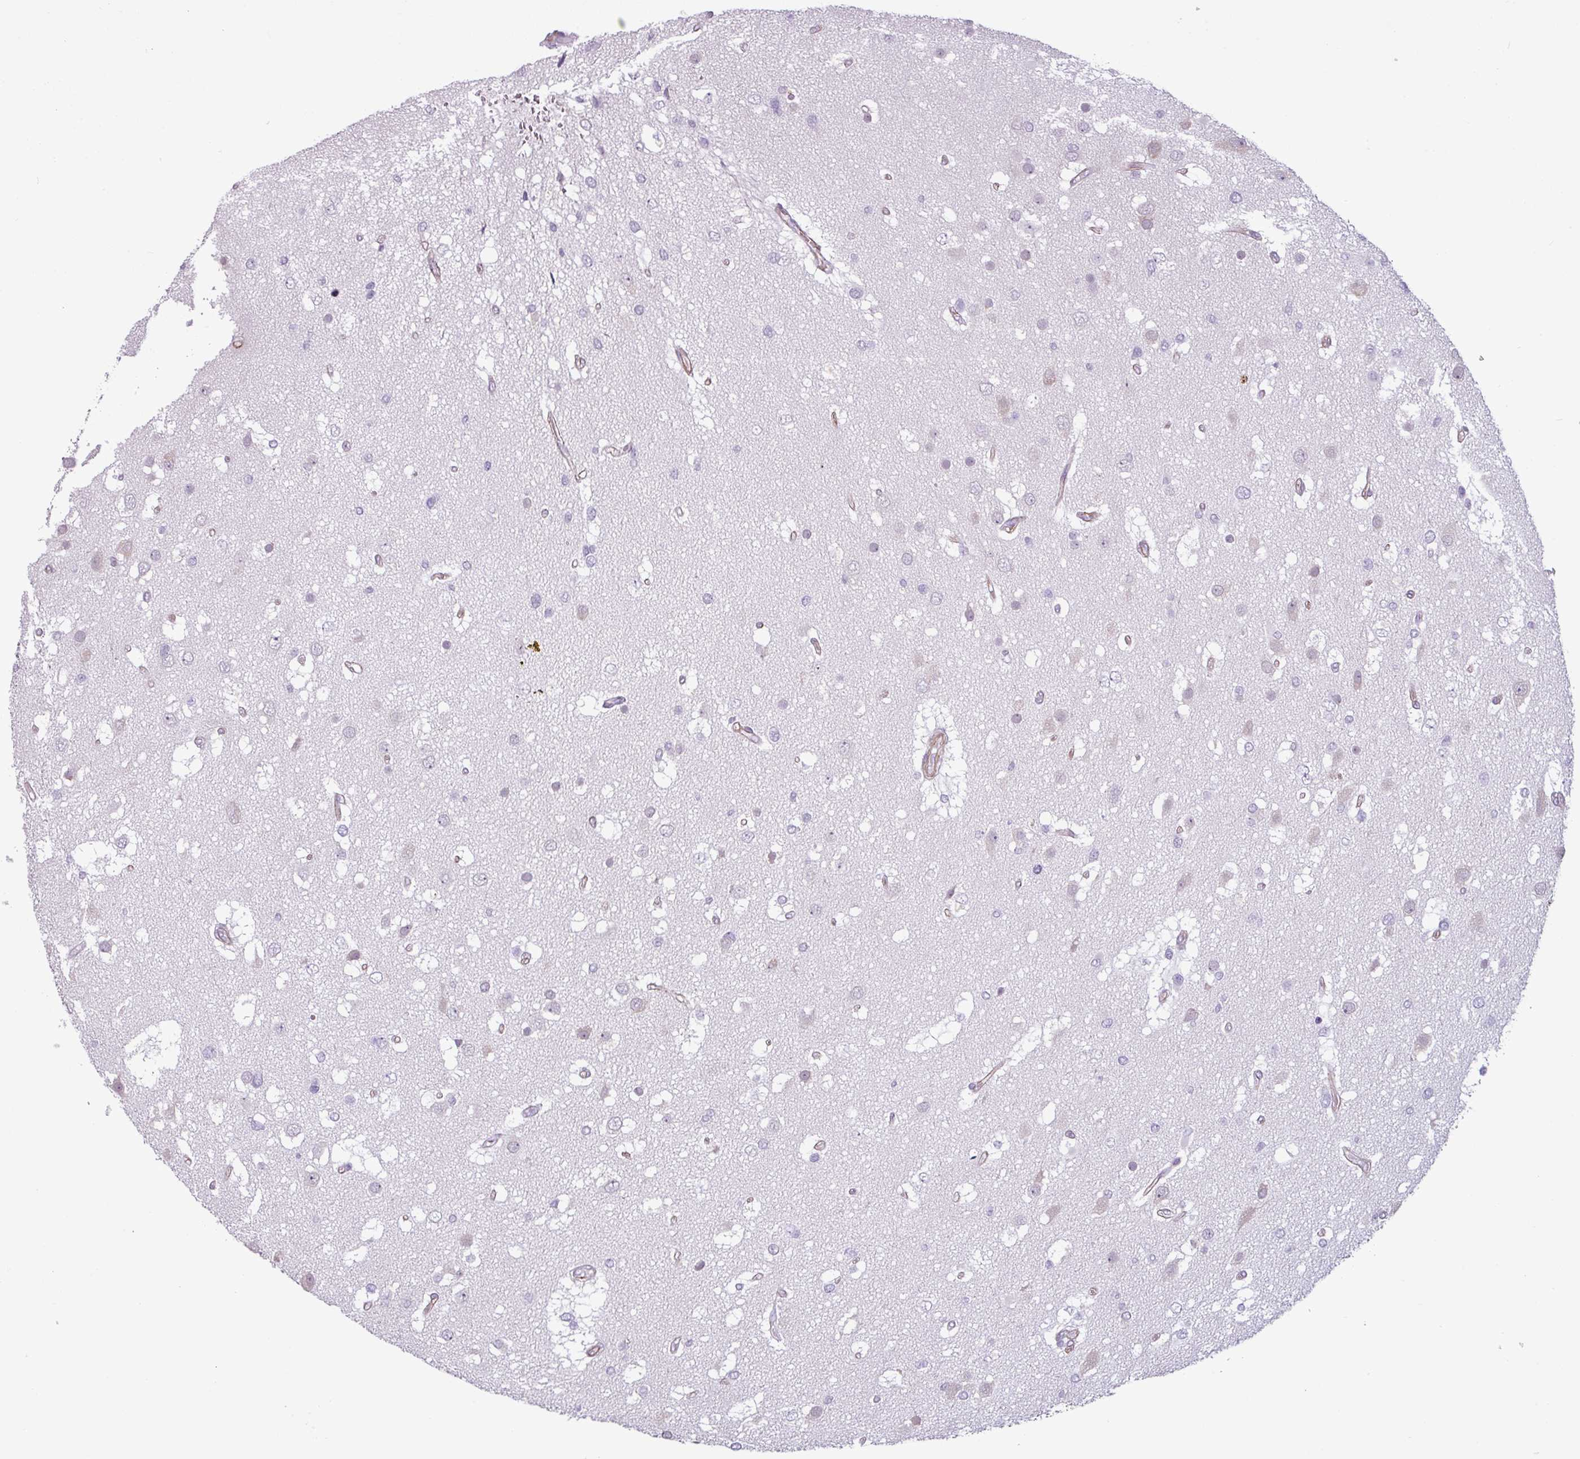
{"staining": {"intensity": "negative", "quantity": "none", "location": "none"}, "tissue": "glioma", "cell_type": "Tumor cells", "image_type": "cancer", "snomed": [{"axis": "morphology", "description": "Glioma, malignant, High grade"}, {"axis": "topography", "description": "Brain"}], "caption": "A histopathology image of glioma stained for a protein exhibits no brown staining in tumor cells.", "gene": "ATP10A", "patient": {"sex": "male", "age": 53}}